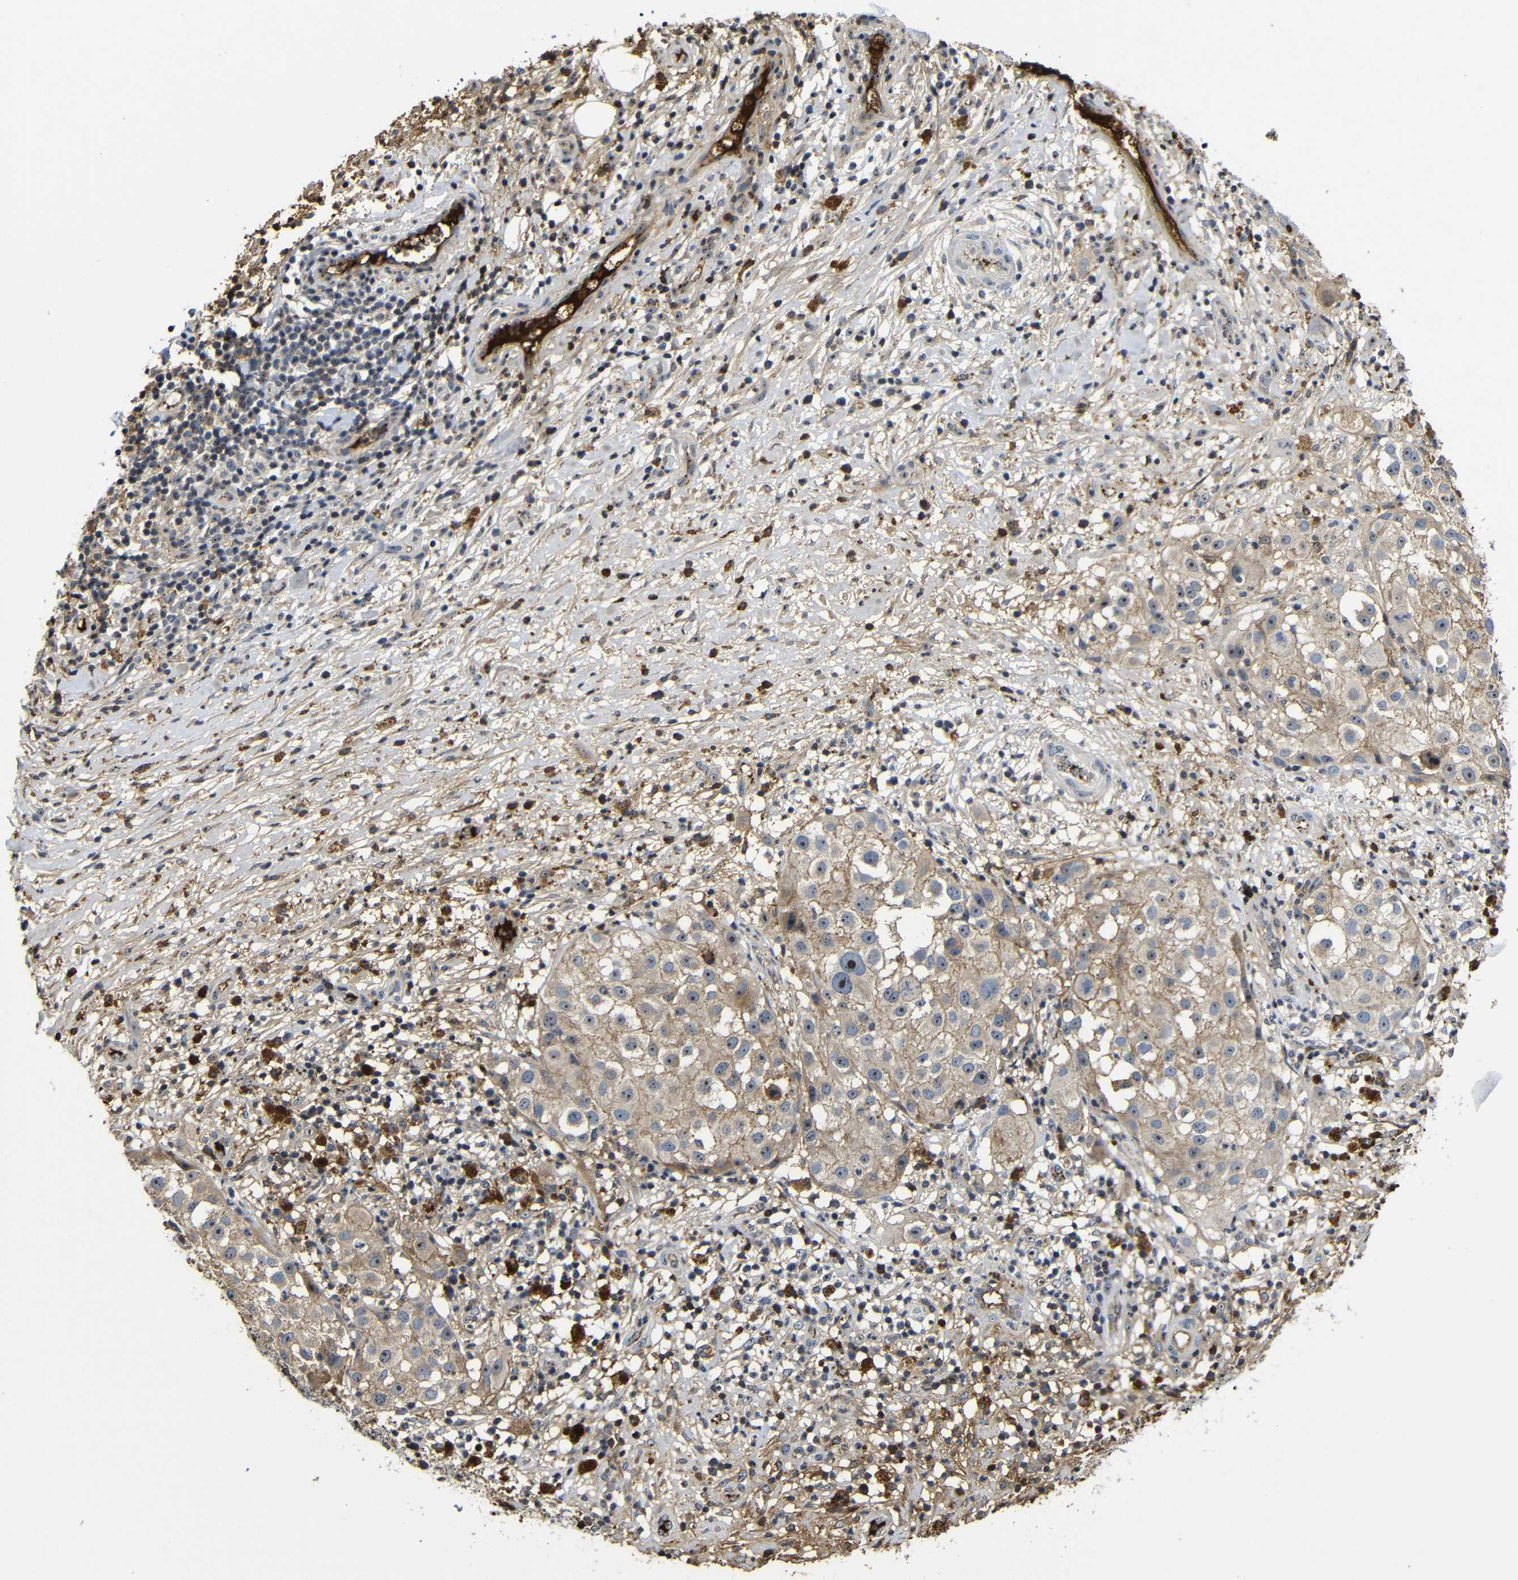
{"staining": {"intensity": "moderate", "quantity": ">75%", "location": "cytoplasmic/membranous,nuclear"}, "tissue": "melanoma", "cell_type": "Tumor cells", "image_type": "cancer", "snomed": [{"axis": "morphology", "description": "Necrosis, NOS"}, {"axis": "morphology", "description": "Malignant melanoma, NOS"}, {"axis": "topography", "description": "Skin"}], "caption": "Melanoma tissue shows moderate cytoplasmic/membranous and nuclear staining in approximately >75% of tumor cells", "gene": "MYC", "patient": {"sex": "female", "age": 87}}